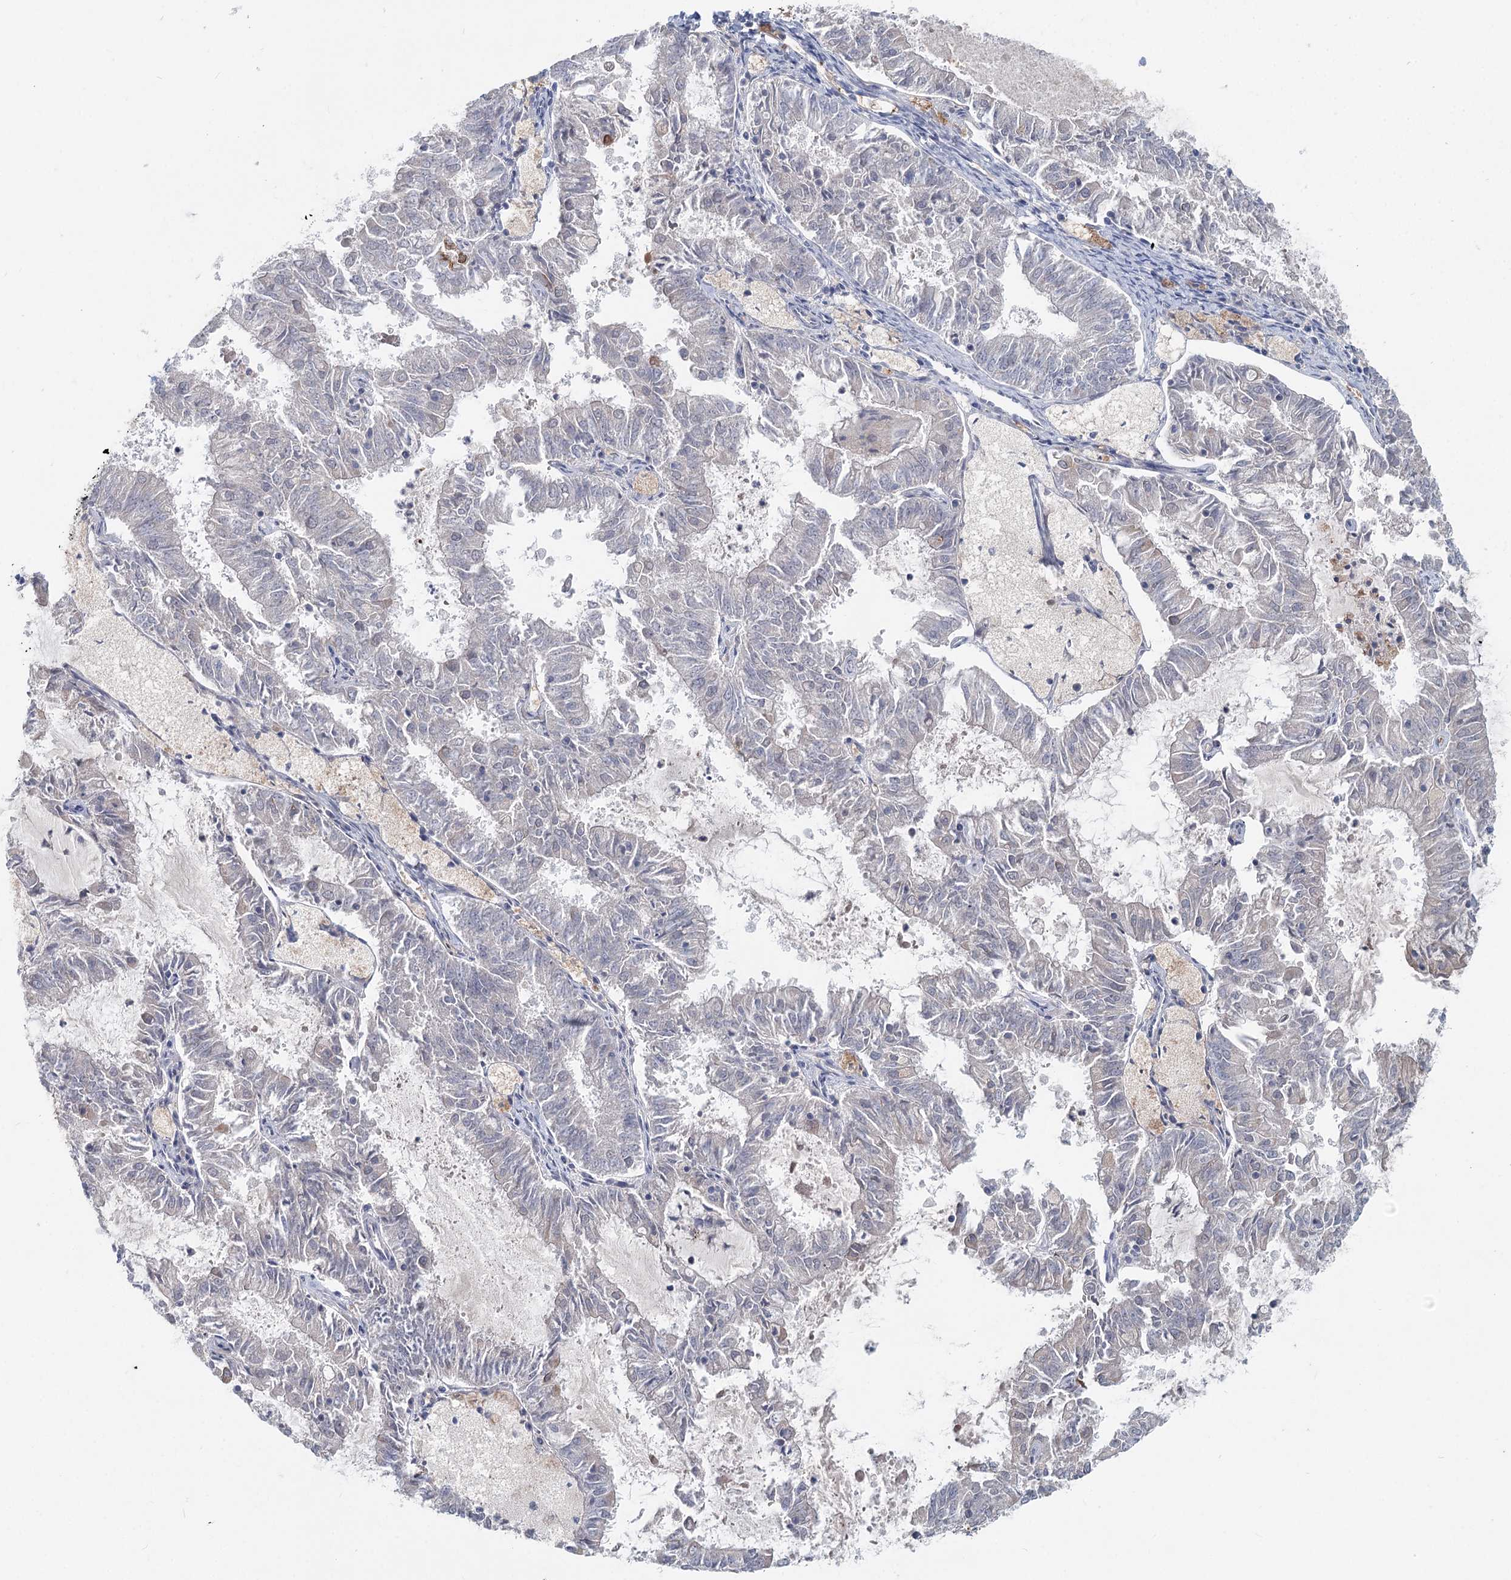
{"staining": {"intensity": "negative", "quantity": "none", "location": "none"}, "tissue": "endometrial cancer", "cell_type": "Tumor cells", "image_type": "cancer", "snomed": [{"axis": "morphology", "description": "Adenocarcinoma, NOS"}, {"axis": "topography", "description": "Endometrium"}], "caption": "IHC image of neoplastic tissue: adenocarcinoma (endometrial) stained with DAB shows no significant protein expression in tumor cells.", "gene": "FBXO7", "patient": {"sex": "female", "age": 57}}